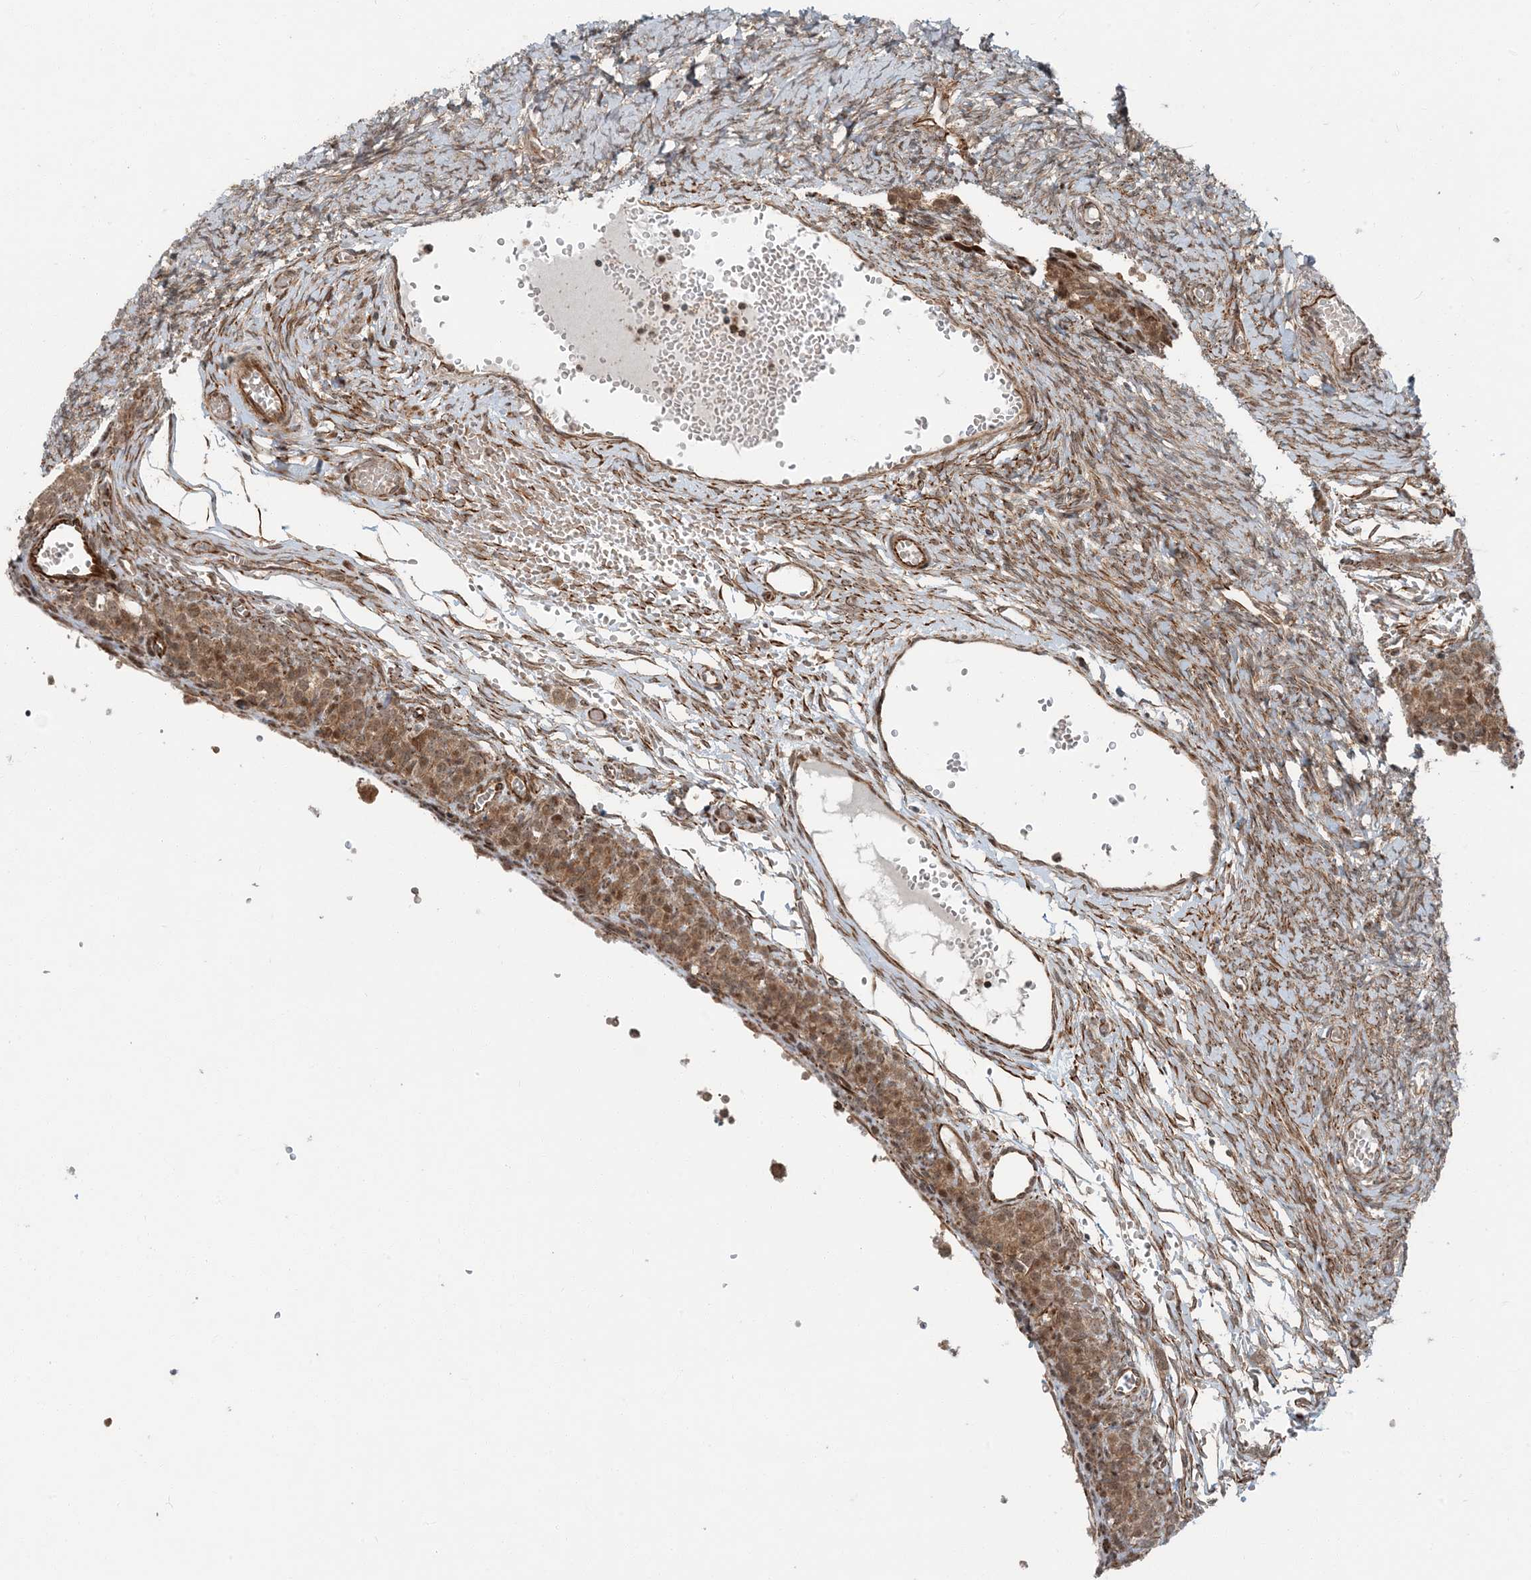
{"staining": {"intensity": "moderate", "quantity": ">75%", "location": "cytoplasmic/membranous"}, "tissue": "ovary", "cell_type": "Follicle cells", "image_type": "normal", "snomed": [{"axis": "morphology", "description": "Adenocarcinoma, NOS"}, {"axis": "topography", "description": "Endometrium"}], "caption": "Immunohistochemistry photomicrograph of benign human ovary stained for a protein (brown), which reveals medium levels of moderate cytoplasmic/membranous staining in approximately >75% of follicle cells.", "gene": "EDEM2", "patient": {"sex": "female", "age": 32}}